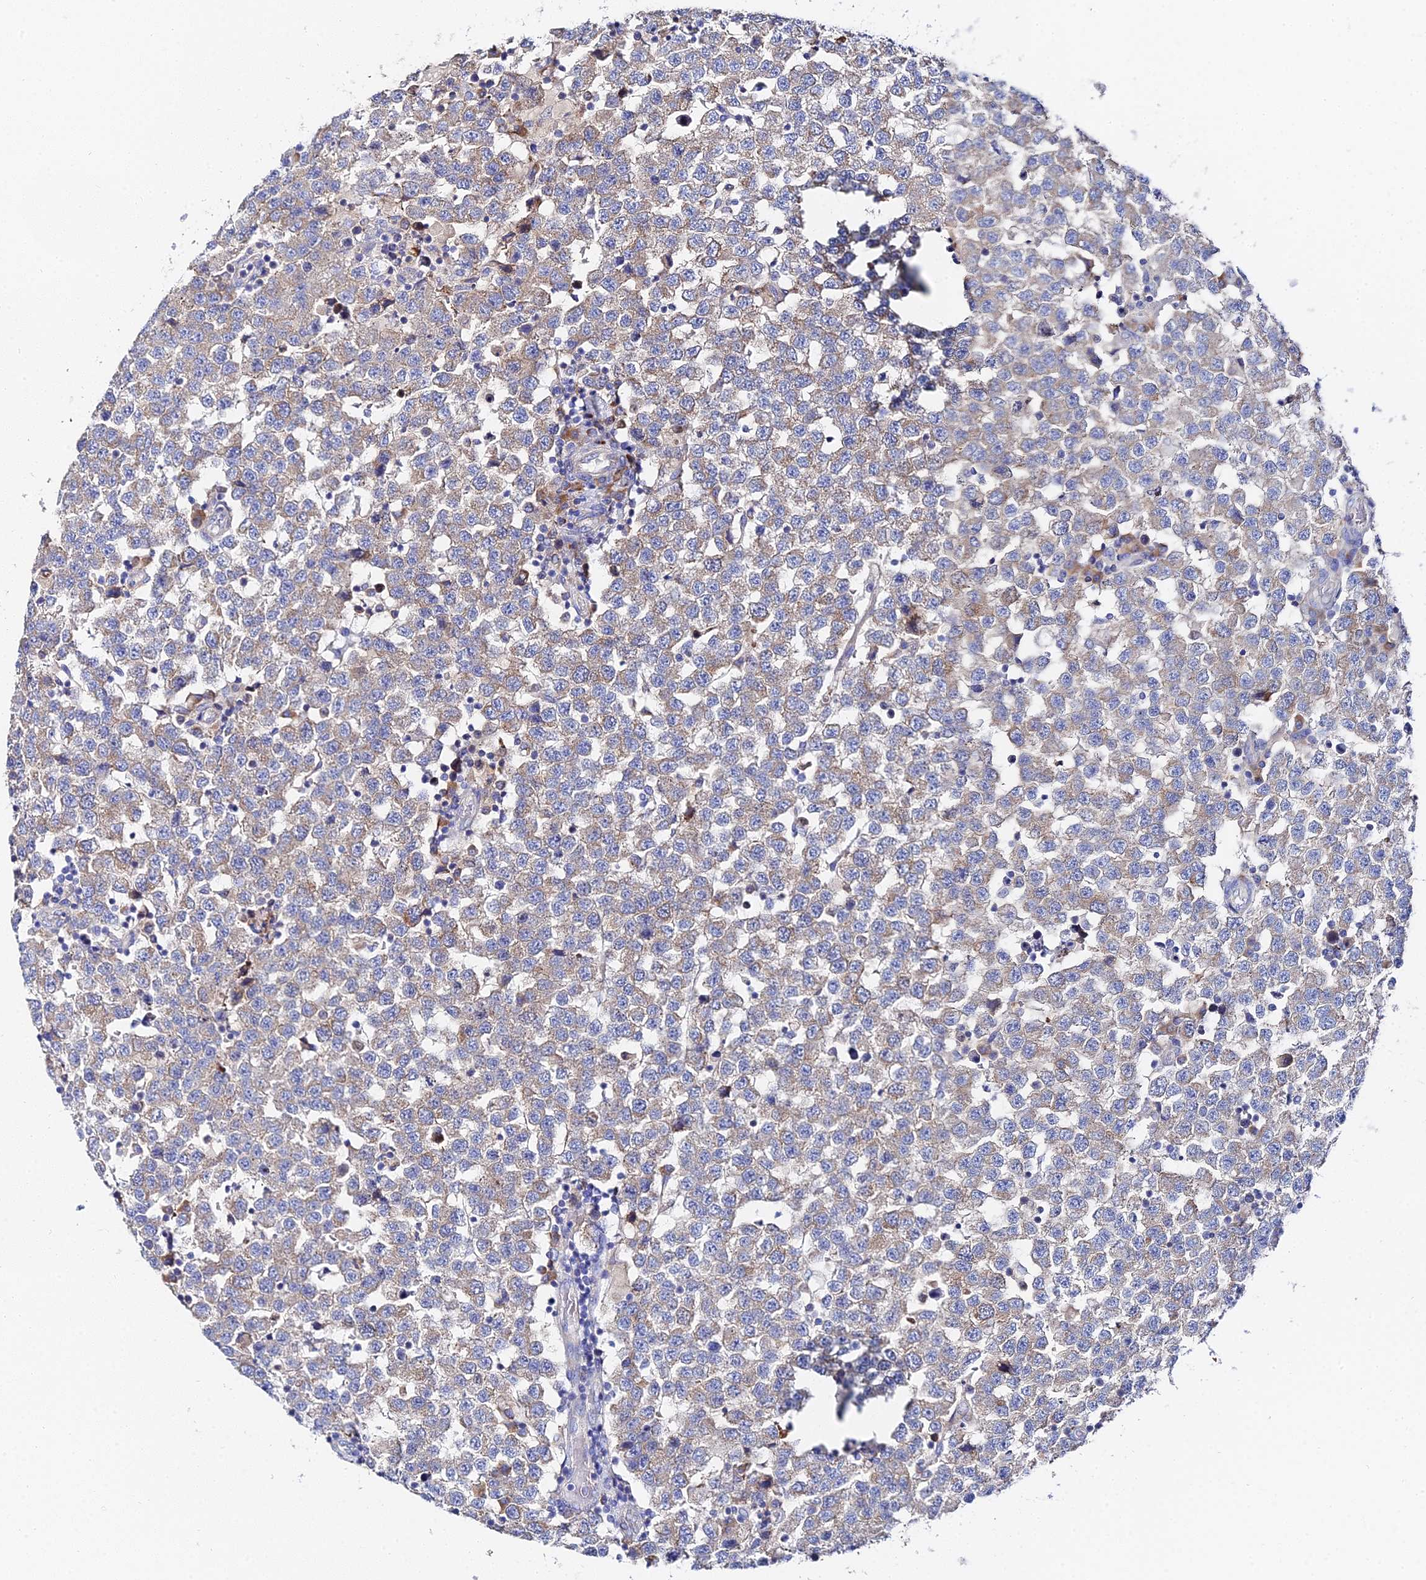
{"staining": {"intensity": "moderate", "quantity": ">75%", "location": "cytoplasmic/membranous"}, "tissue": "testis cancer", "cell_type": "Tumor cells", "image_type": "cancer", "snomed": [{"axis": "morphology", "description": "Seminoma, NOS"}, {"axis": "topography", "description": "Testis"}], "caption": "IHC photomicrograph of neoplastic tissue: human testis cancer (seminoma) stained using IHC exhibits medium levels of moderate protein expression localized specifically in the cytoplasmic/membranous of tumor cells, appearing as a cytoplasmic/membranous brown color.", "gene": "PTTG1", "patient": {"sex": "male", "age": 34}}